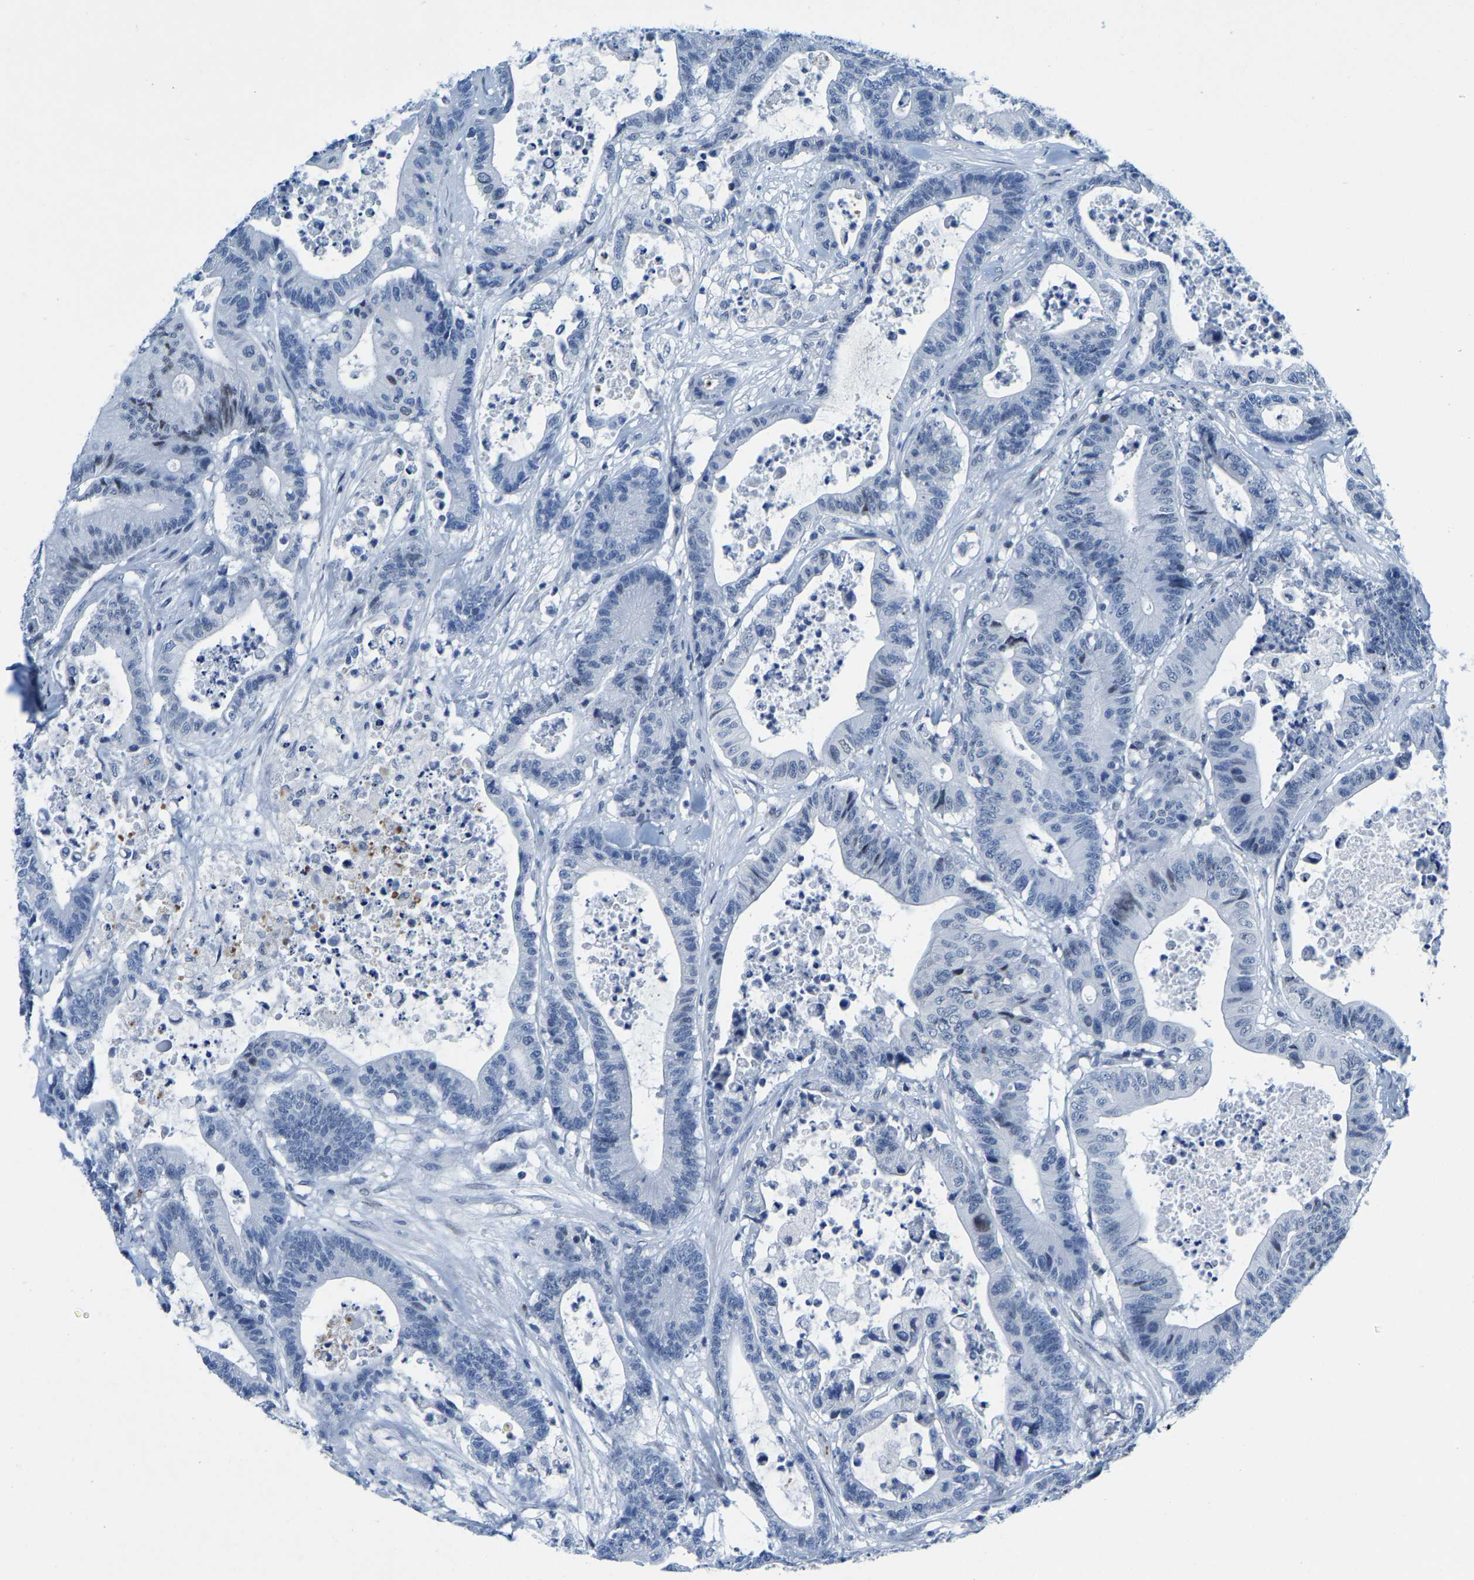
{"staining": {"intensity": "negative", "quantity": "none", "location": "none"}, "tissue": "colorectal cancer", "cell_type": "Tumor cells", "image_type": "cancer", "snomed": [{"axis": "morphology", "description": "Adenocarcinoma, NOS"}, {"axis": "topography", "description": "Colon"}], "caption": "Immunohistochemistry image of human colorectal cancer (adenocarcinoma) stained for a protein (brown), which shows no expression in tumor cells. Nuclei are stained in blue.", "gene": "SETD1B", "patient": {"sex": "female", "age": 84}}